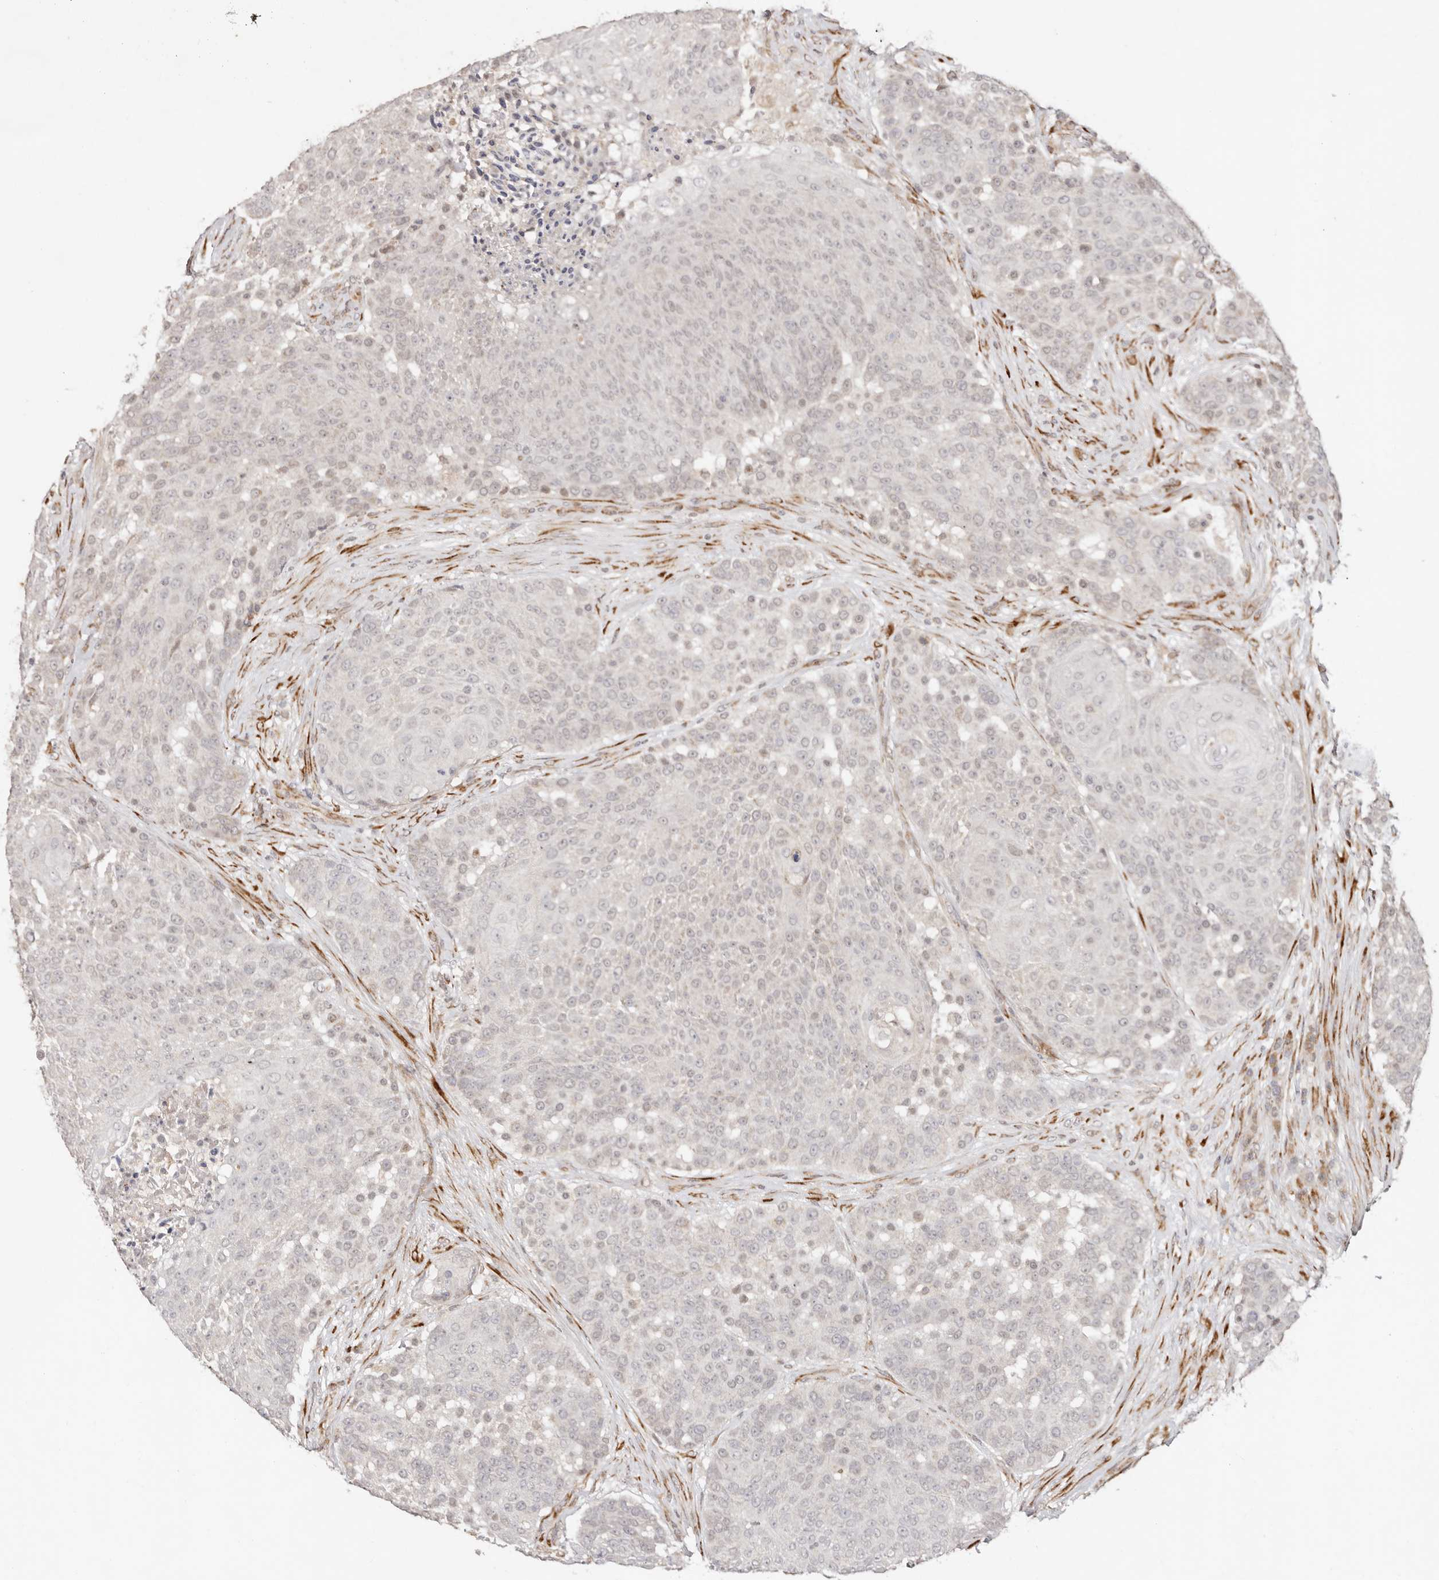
{"staining": {"intensity": "negative", "quantity": "none", "location": "none"}, "tissue": "urothelial cancer", "cell_type": "Tumor cells", "image_type": "cancer", "snomed": [{"axis": "morphology", "description": "Urothelial carcinoma, High grade"}, {"axis": "topography", "description": "Urinary bladder"}], "caption": "The immunohistochemistry (IHC) photomicrograph has no significant positivity in tumor cells of urothelial cancer tissue.", "gene": "BCL2L15", "patient": {"sex": "female", "age": 63}}